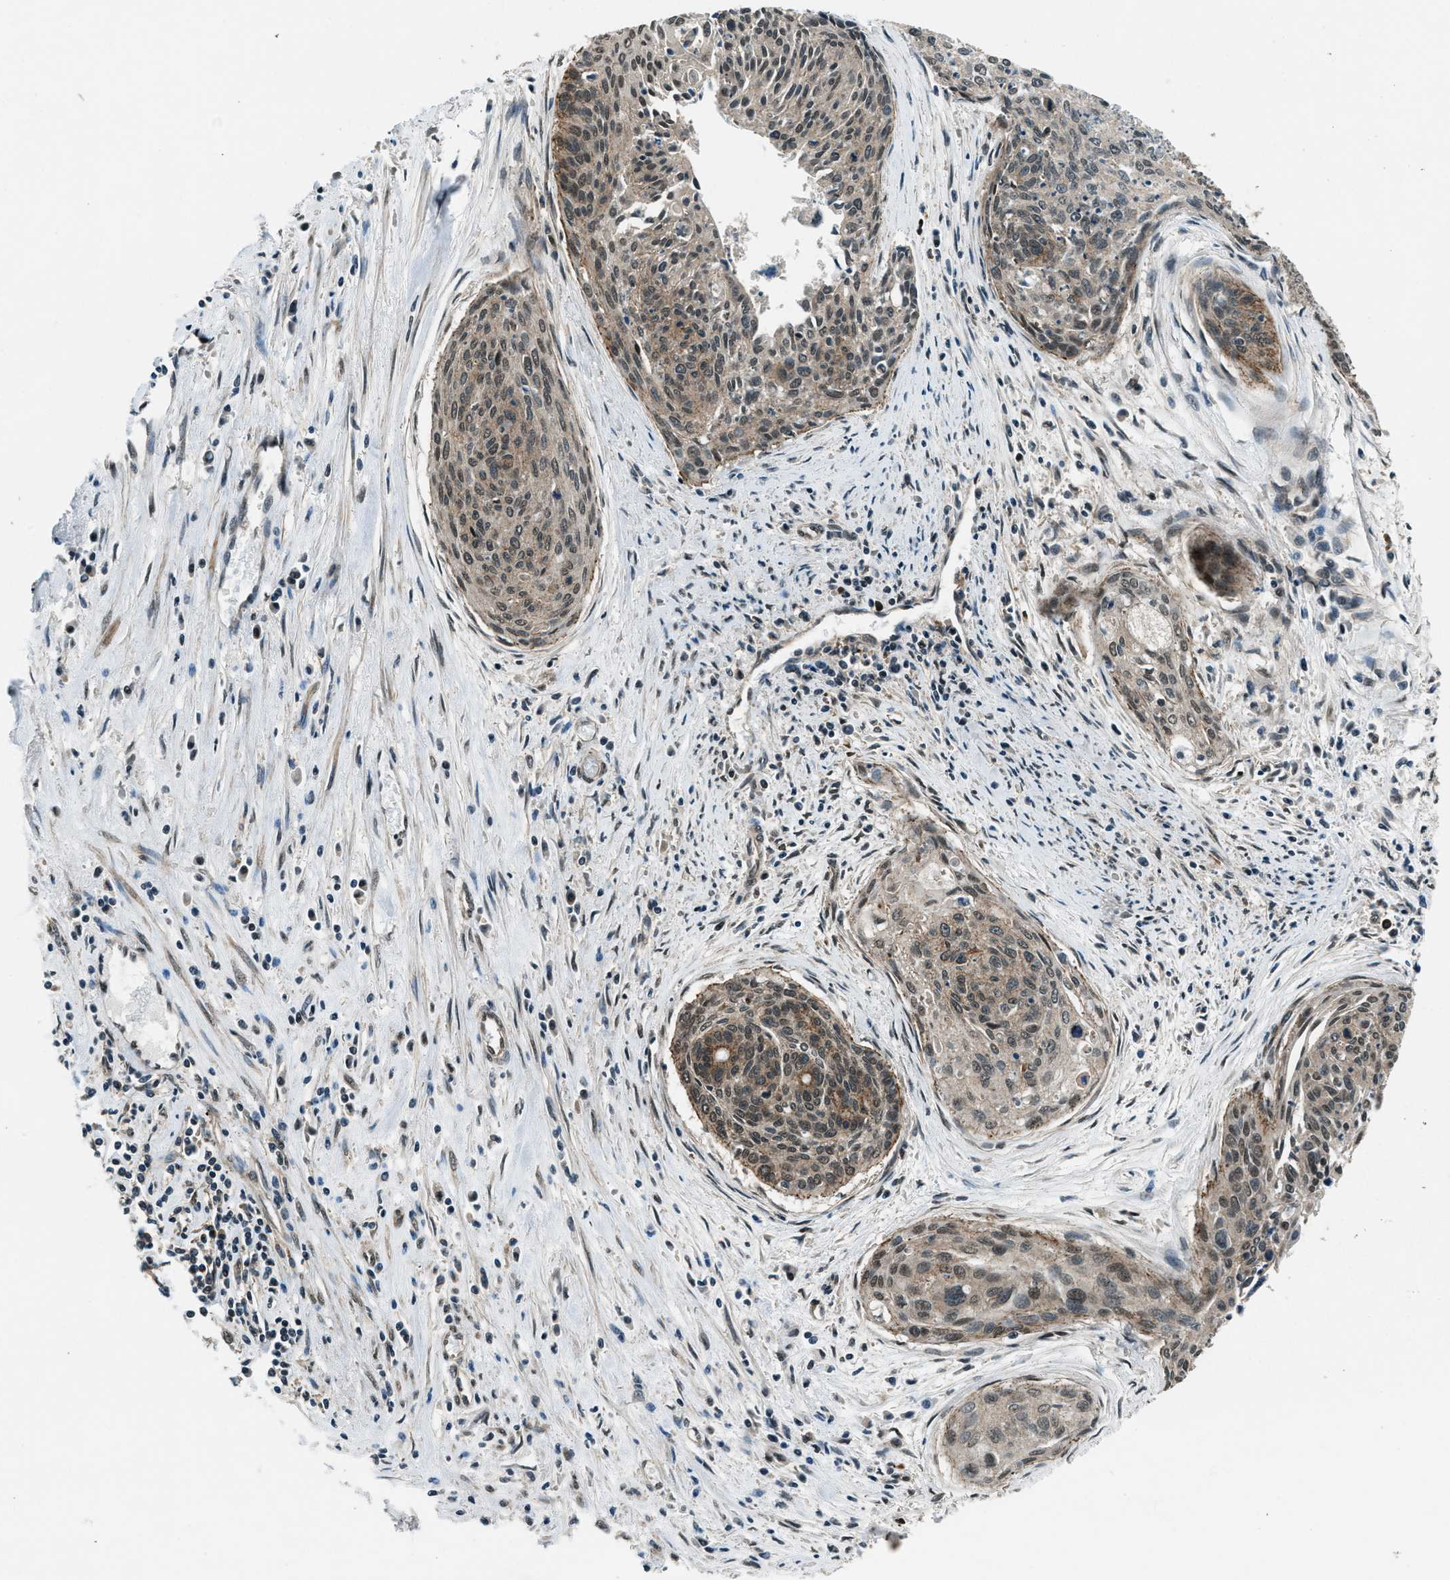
{"staining": {"intensity": "weak", "quantity": ">75%", "location": "cytoplasmic/membranous,nuclear"}, "tissue": "cervical cancer", "cell_type": "Tumor cells", "image_type": "cancer", "snomed": [{"axis": "morphology", "description": "Squamous cell carcinoma, NOS"}, {"axis": "topography", "description": "Cervix"}], "caption": "Brown immunohistochemical staining in human squamous cell carcinoma (cervical) displays weak cytoplasmic/membranous and nuclear staining in about >75% of tumor cells. (IHC, brightfield microscopy, high magnification).", "gene": "SVIL", "patient": {"sex": "female", "age": 55}}